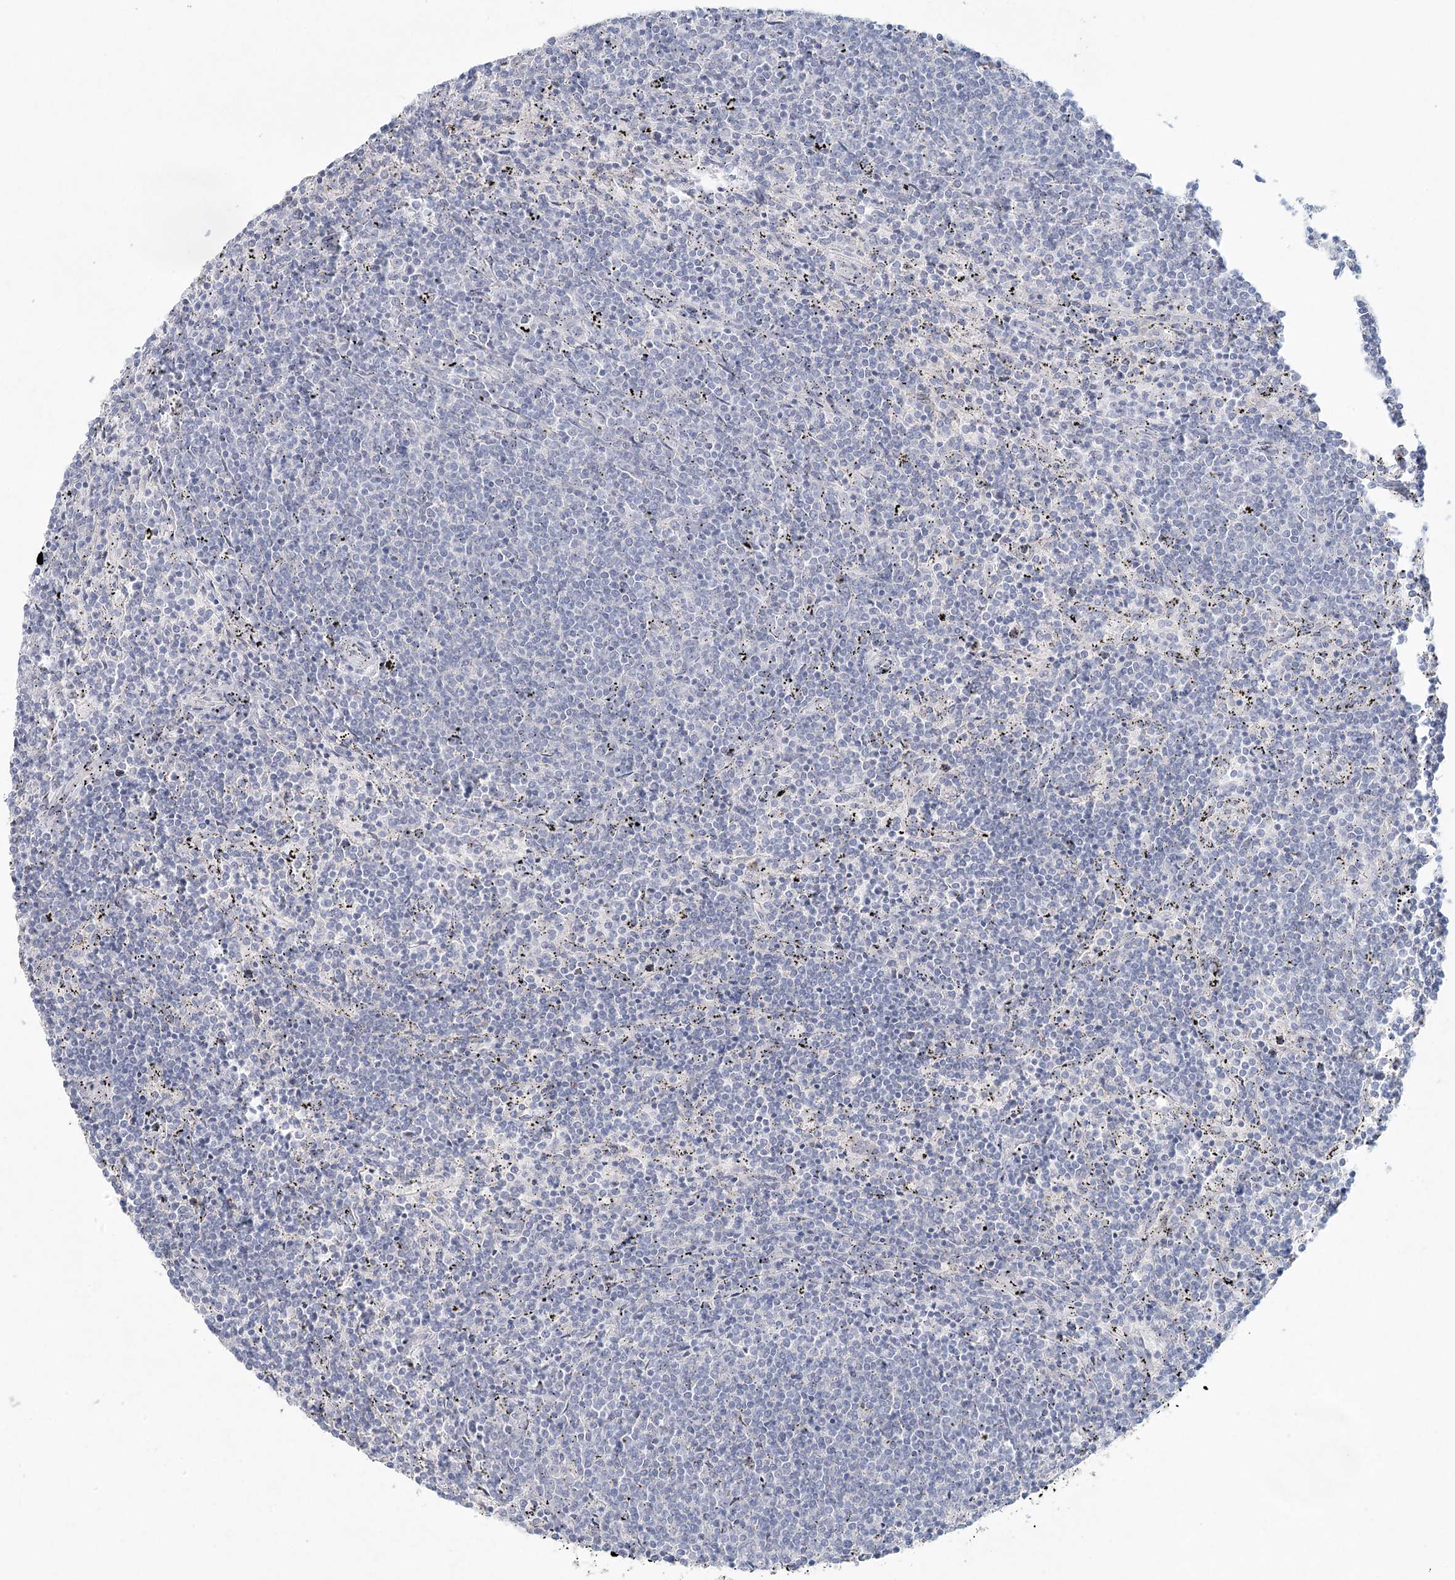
{"staining": {"intensity": "negative", "quantity": "none", "location": "none"}, "tissue": "lymphoma", "cell_type": "Tumor cells", "image_type": "cancer", "snomed": [{"axis": "morphology", "description": "Malignant lymphoma, non-Hodgkin's type, Low grade"}, {"axis": "topography", "description": "Spleen"}], "caption": "This is an immunohistochemistry (IHC) image of human malignant lymphoma, non-Hodgkin's type (low-grade). There is no expression in tumor cells.", "gene": "LRP2BP", "patient": {"sex": "female", "age": 50}}